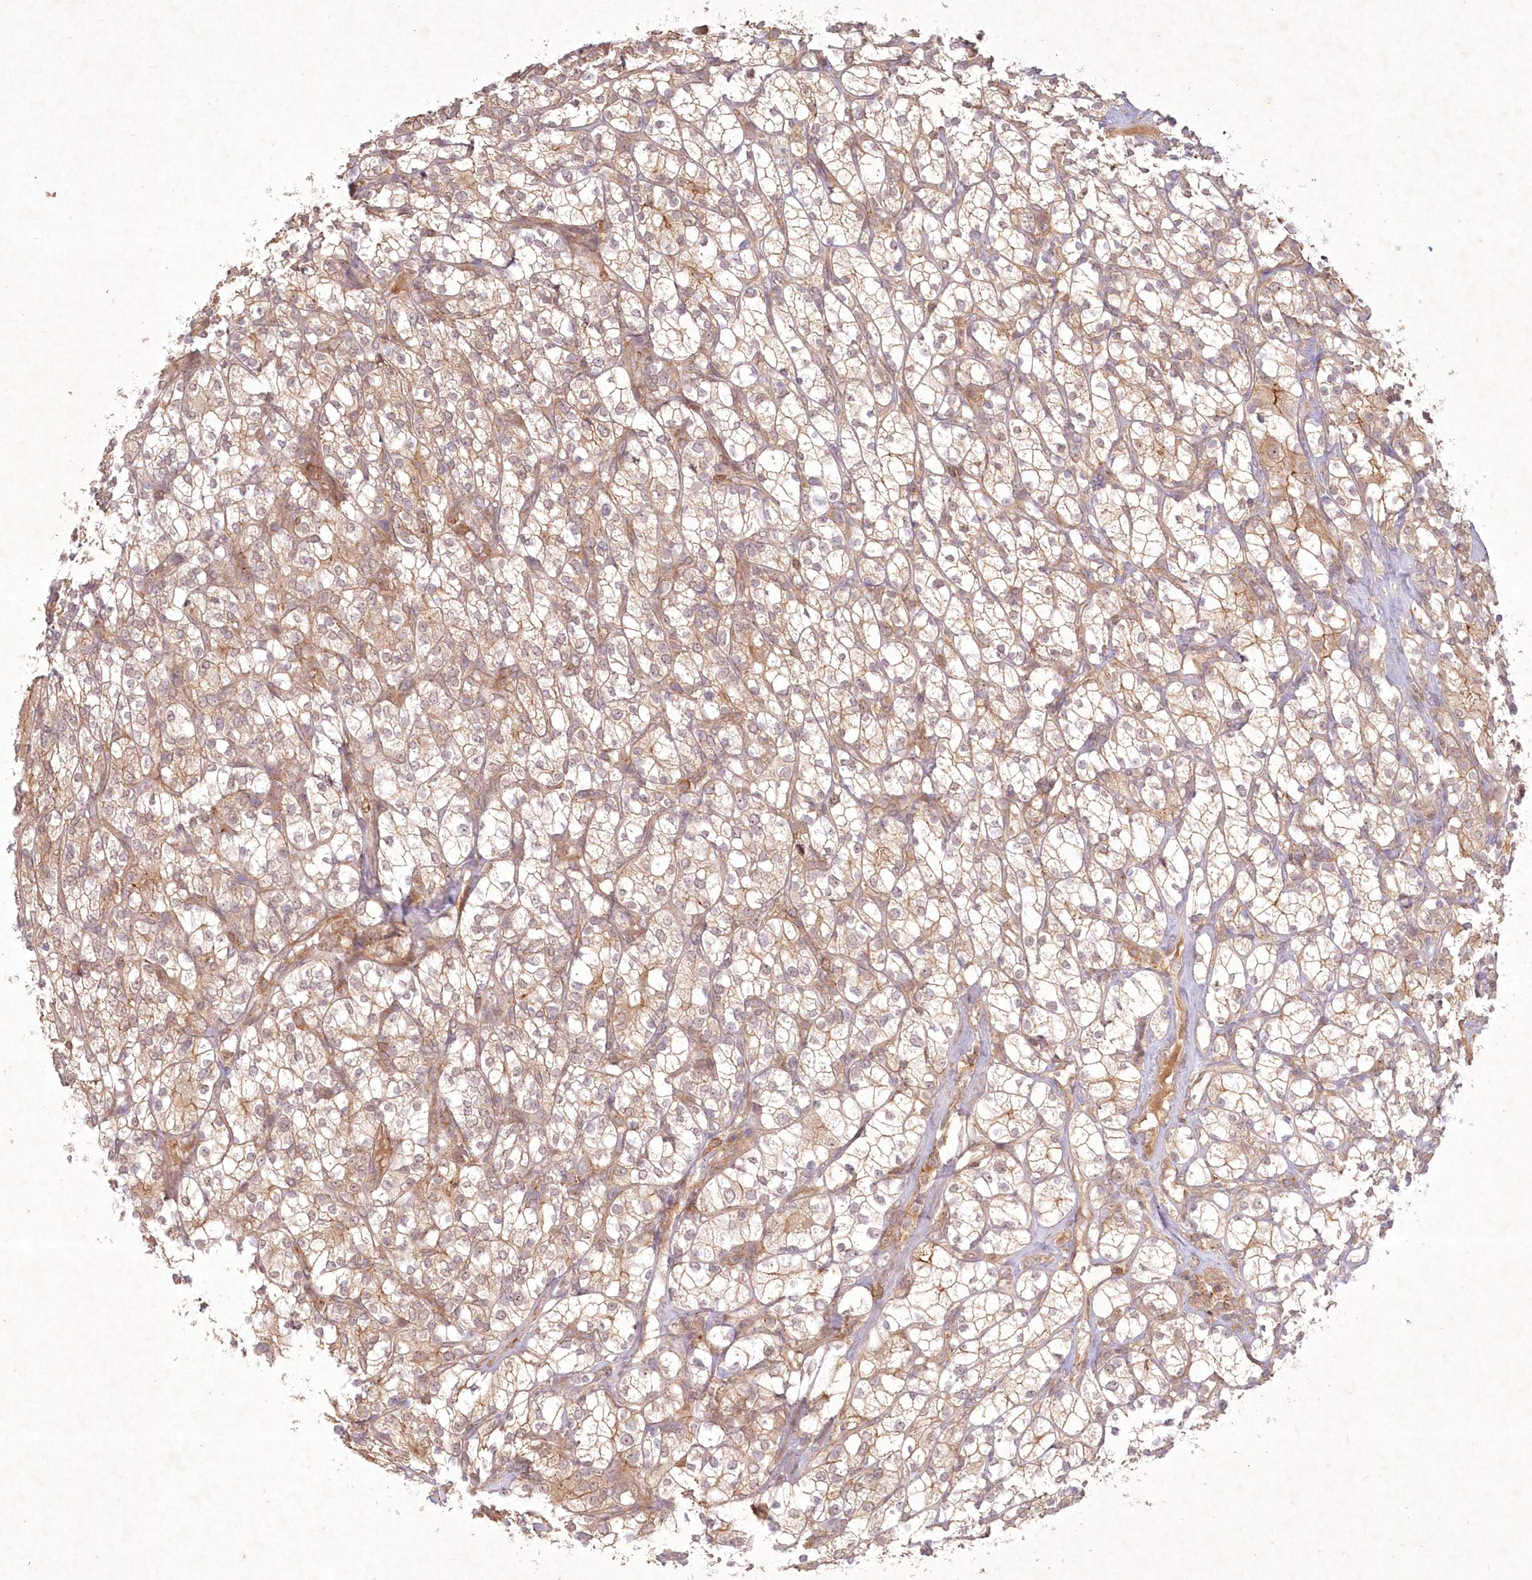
{"staining": {"intensity": "moderate", "quantity": "25%-75%", "location": "cytoplasmic/membranous"}, "tissue": "renal cancer", "cell_type": "Tumor cells", "image_type": "cancer", "snomed": [{"axis": "morphology", "description": "Adenocarcinoma, NOS"}, {"axis": "topography", "description": "Kidney"}], "caption": "Renal adenocarcinoma was stained to show a protein in brown. There is medium levels of moderate cytoplasmic/membranous expression in approximately 25%-75% of tumor cells.", "gene": "TOGARAM2", "patient": {"sex": "male", "age": 77}}